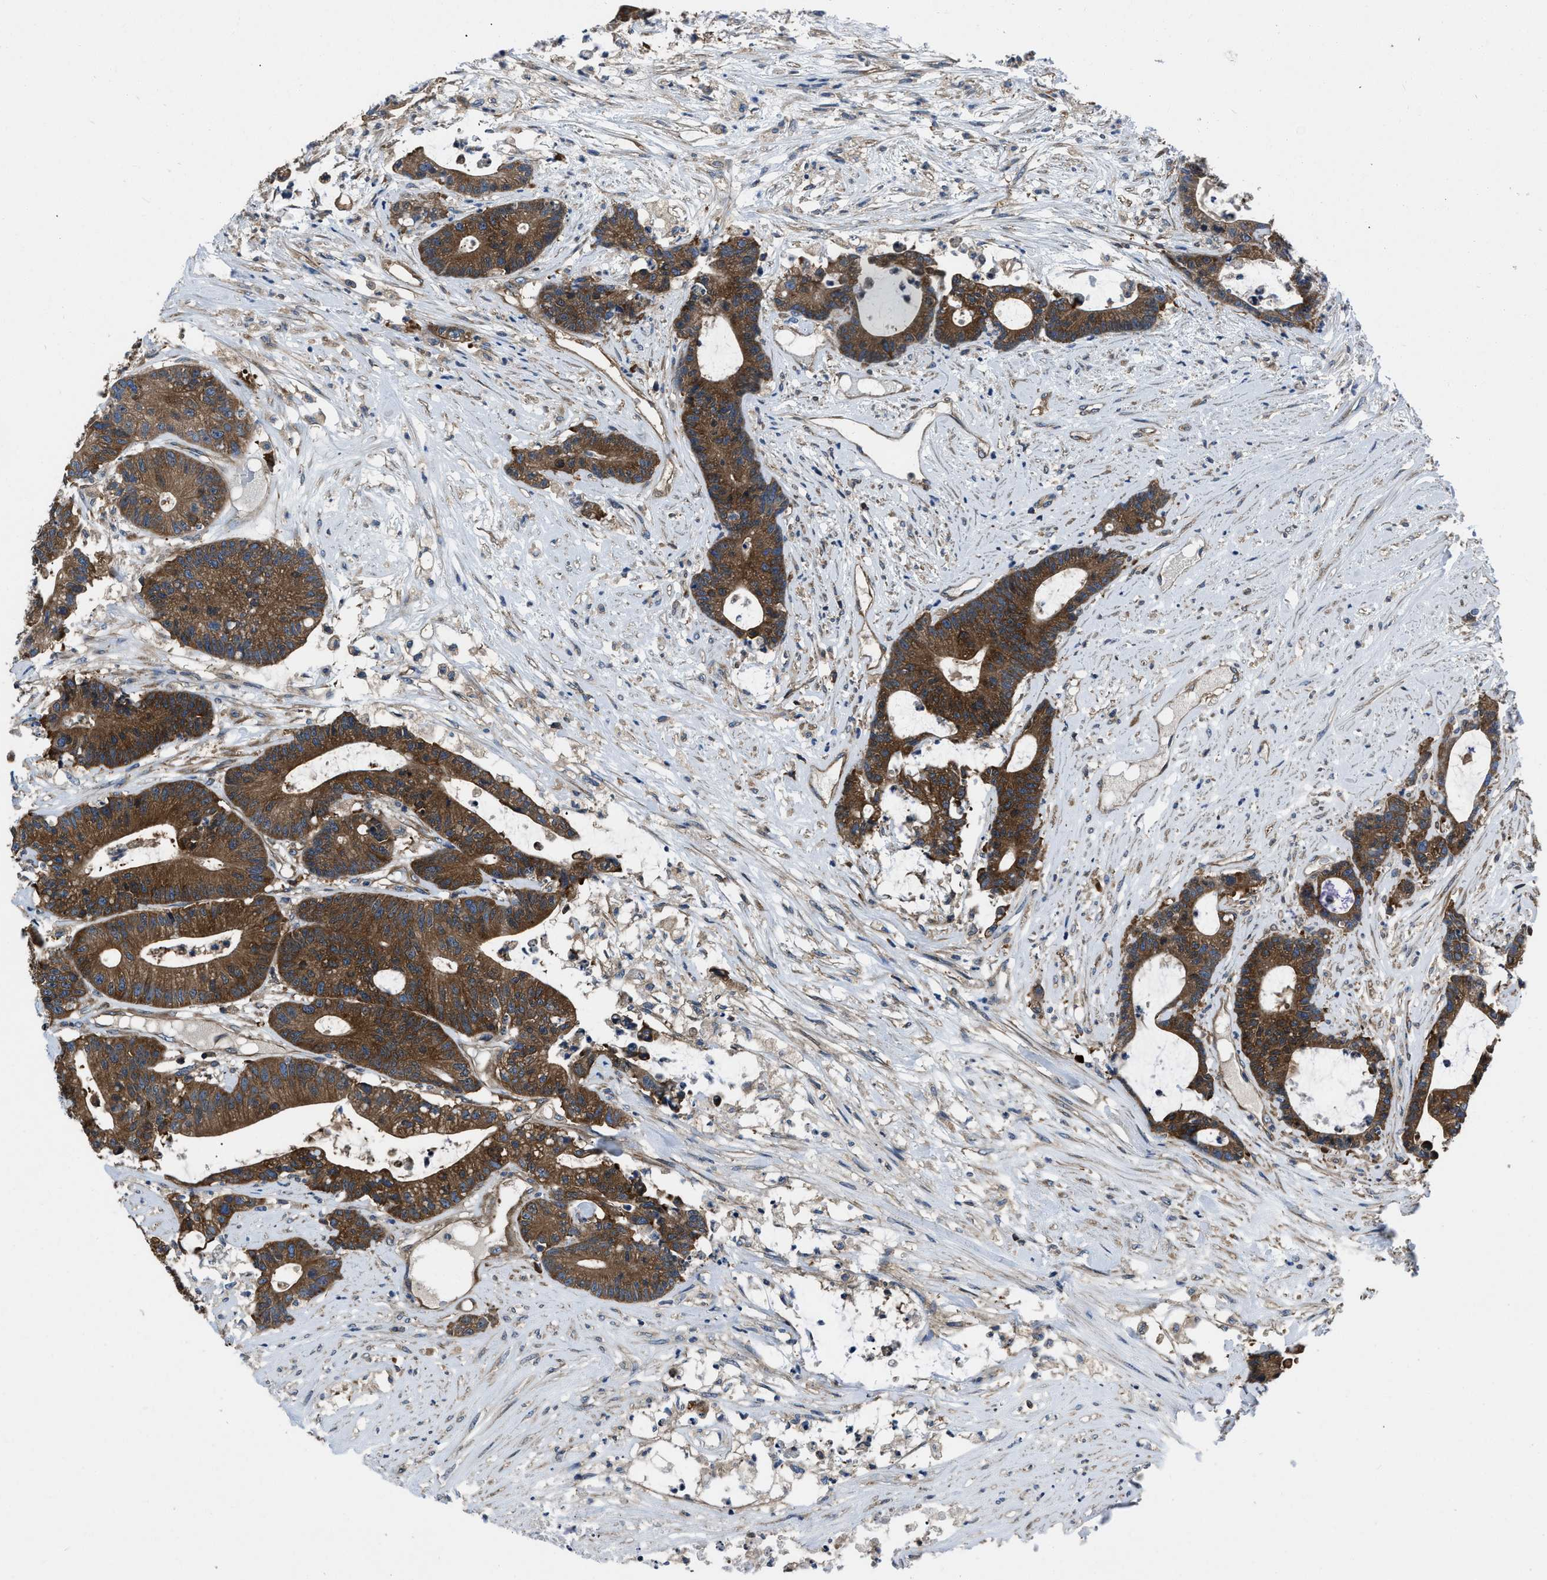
{"staining": {"intensity": "strong", "quantity": ">75%", "location": "cytoplasmic/membranous"}, "tissue": "colorectal cancer", "cell_type": "Tumor cells", "image_type": "cancer", "snomed": [{"axis": "morphology", "description": "Adenocarcinoma, NOS"}, {"axis": "topography", "description": "Colon"}], "caption": "Immunohistochemistry (DAB (3,3'-diaminobenzidine)) staining of colorectal cancer shows strong cytoplasmic/membranous protein staining in about >75% of tumor cells. (IHC, brightfield microscopy, high magnification).", "gene": "YARS1", "patient": {"sex": "female", "age": 84}}